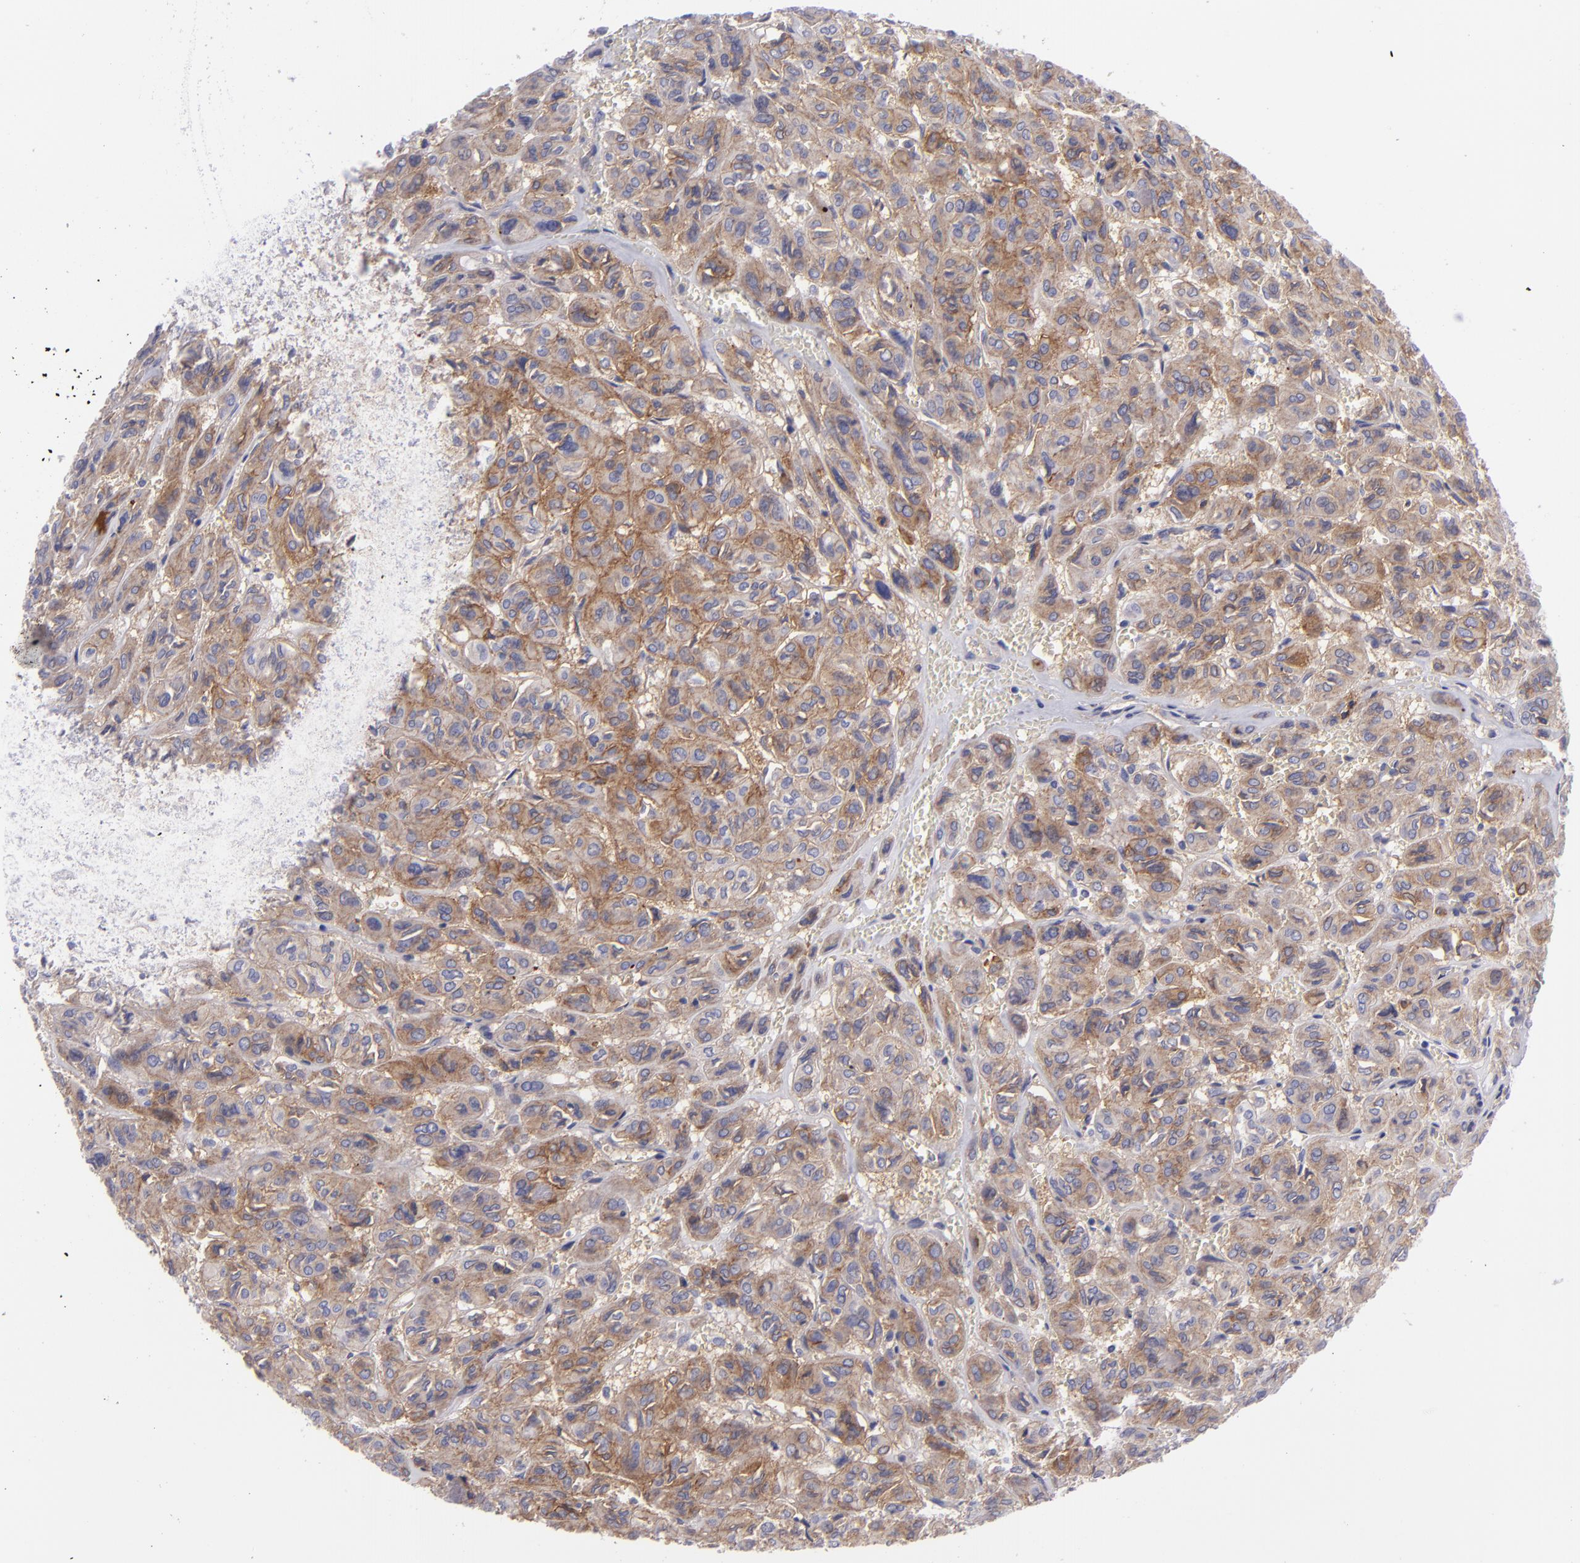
{"staining": {"intensity": "moderate", "quantity": ">75%", "location": "cytoplasmic/membranous"}, "tissue": "thyroid cancer", "cell_type": "Tumor cells", "image_type": "cancer", "snomed": [{"axis": "morphology", "description": "Follicular adenoma carcinoma, NOS"}, {"axis": "topography", "description": "Thyroid gland"}], "caption": "Immunohistochemistry (IHC) photomicrograph of human thyroid cancer stained for a protein (brown), which displays medium levels of moderate cytoplasmic/membranous positivity in approximately >75% of tumor cells.", "gene": "BSG", "patient": {"sex": "female", "age": 71}}